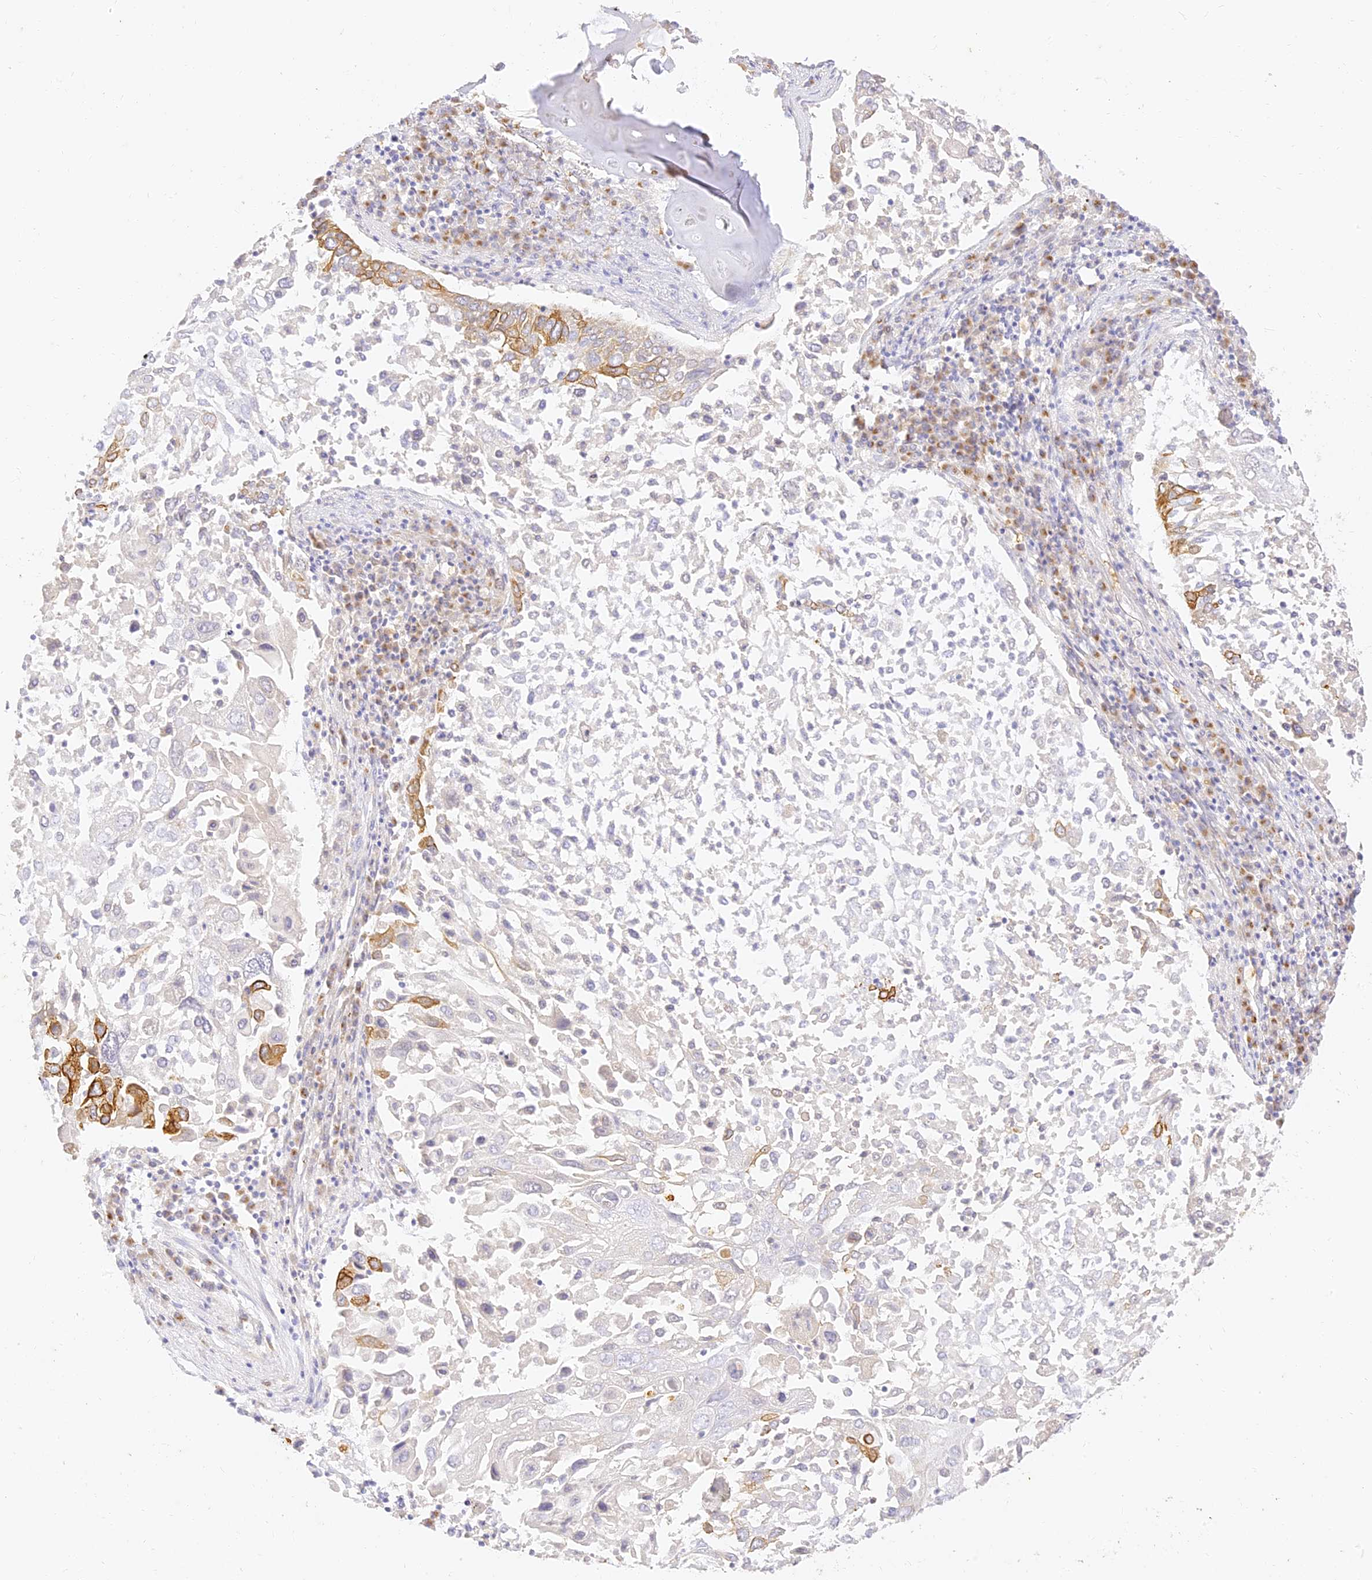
{"staining": {"intensity": "strong", "quantity": "<25%", "location": "cytoplasmic/membranous"}, "tissue": "lung cancer", "cell_type": "Tumor cells", "image_type": "cancer", "snomed": [{"axis": "morphology", "description": "Squamous cell carcinoma, NOS"}, {"axis": "topography", "description": "Lung"}], "caption": "IHC of lung cancer displays medium levels of strong cytoplasmic/membranous expression in approximately <25% of tumor cells. The protein is stained brown, and the nuclei are stained in blue (DAB (3,3'-diaminobenzidine) IHC with brightfield microscopy, high magnification).", "gene": "SEC13", "patient": {"sex": "male", "age": 65}}